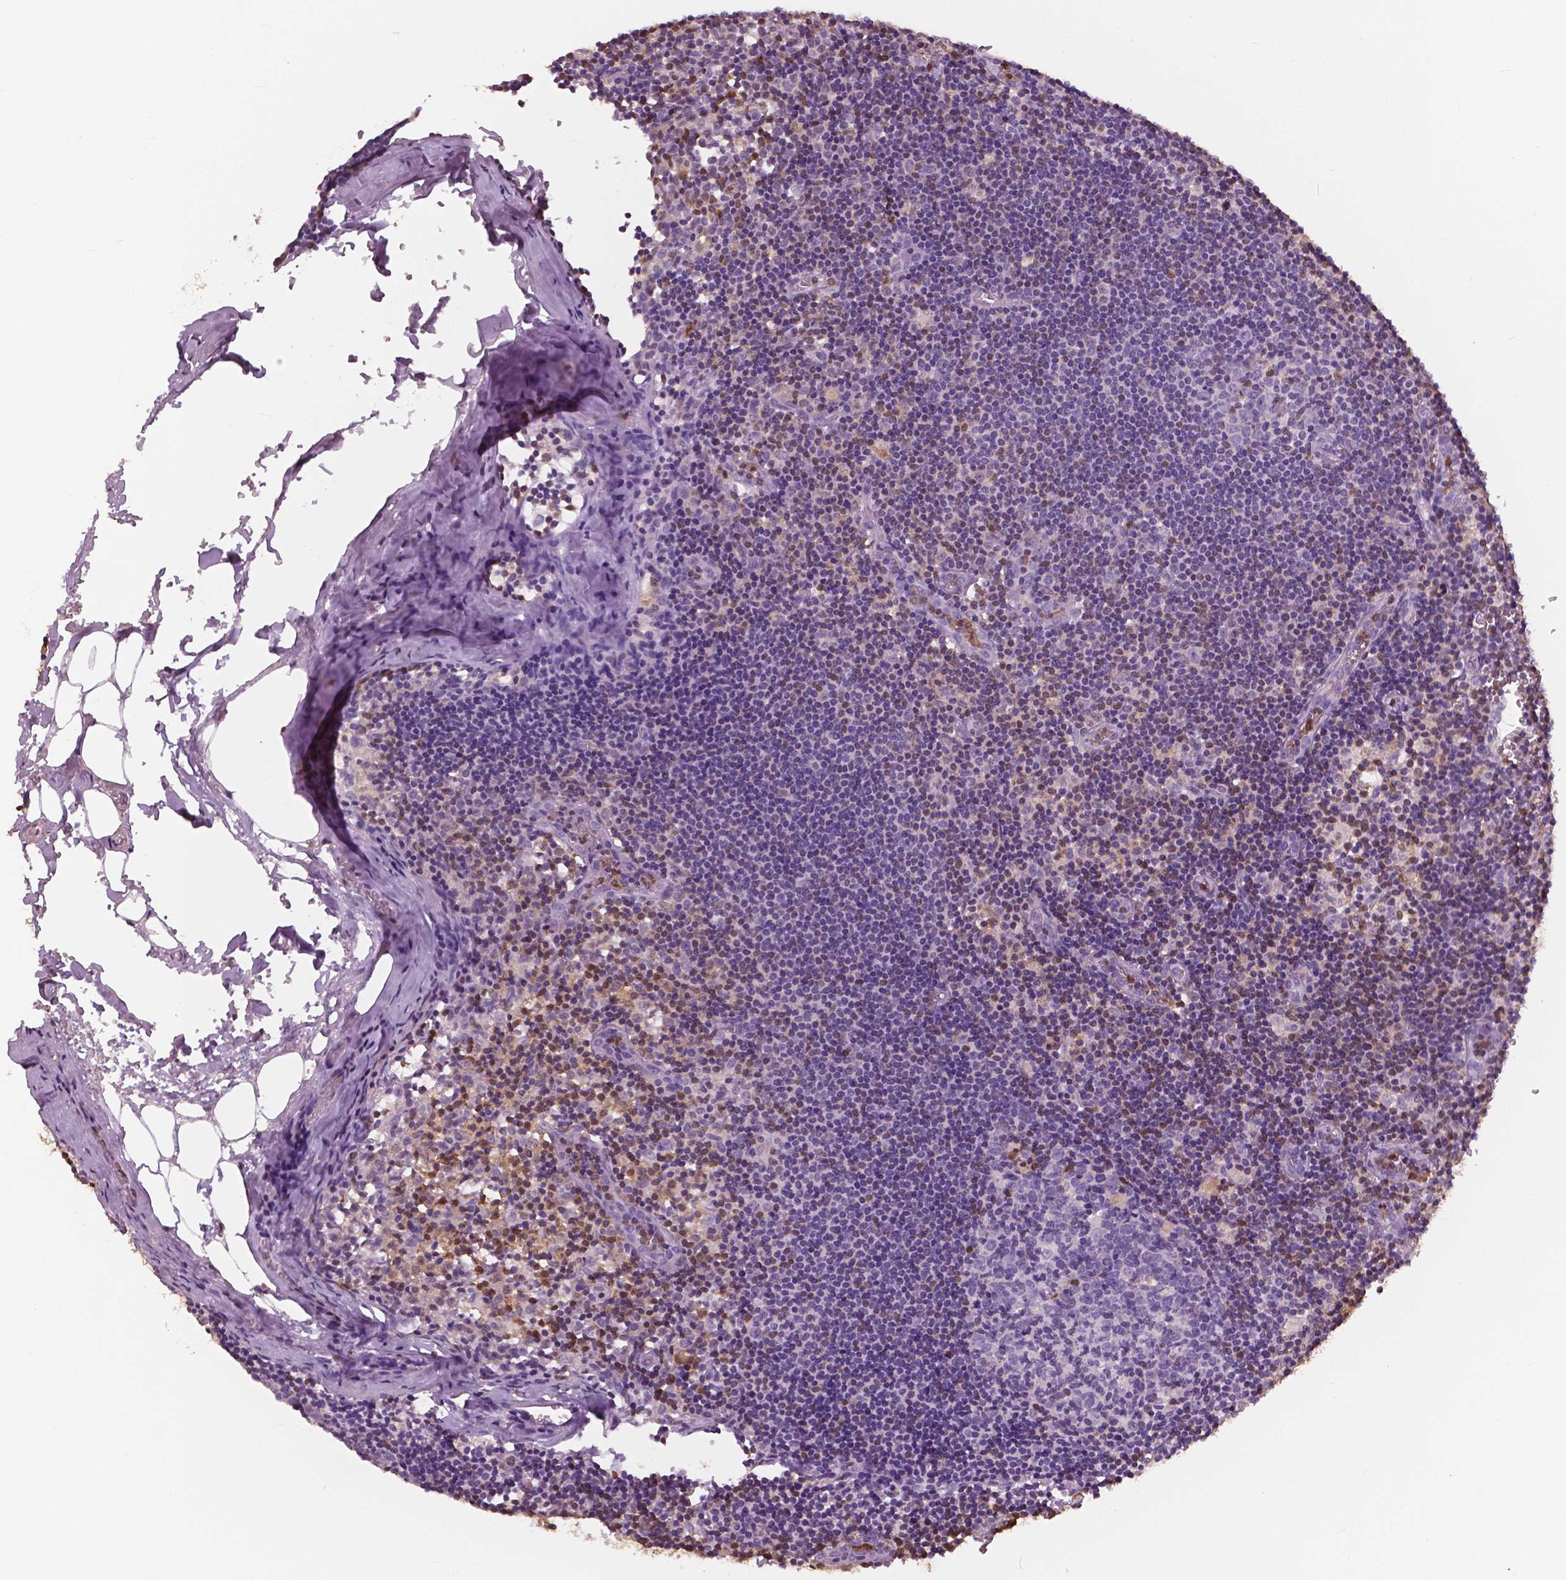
{"staining": {"intensity": "negative", "quantity": "none", "location": "none"}, "tissue": "lymph node", "cell_type": "Germinal center cells", "image_type": "normal", "snomed": [{"axis": "morphology", "description": "Normal tissue, NOS"}, {"axis": "topography", "description": "Lymph node"}], "caption": "The immunohistochemistry image has no significant staining in germinal center cells of lymph node. (Brightfield microscopy of DAB IHC at high magnification).", "gene": "S100A4", "patient": {"sex": "female", "age": 52}}